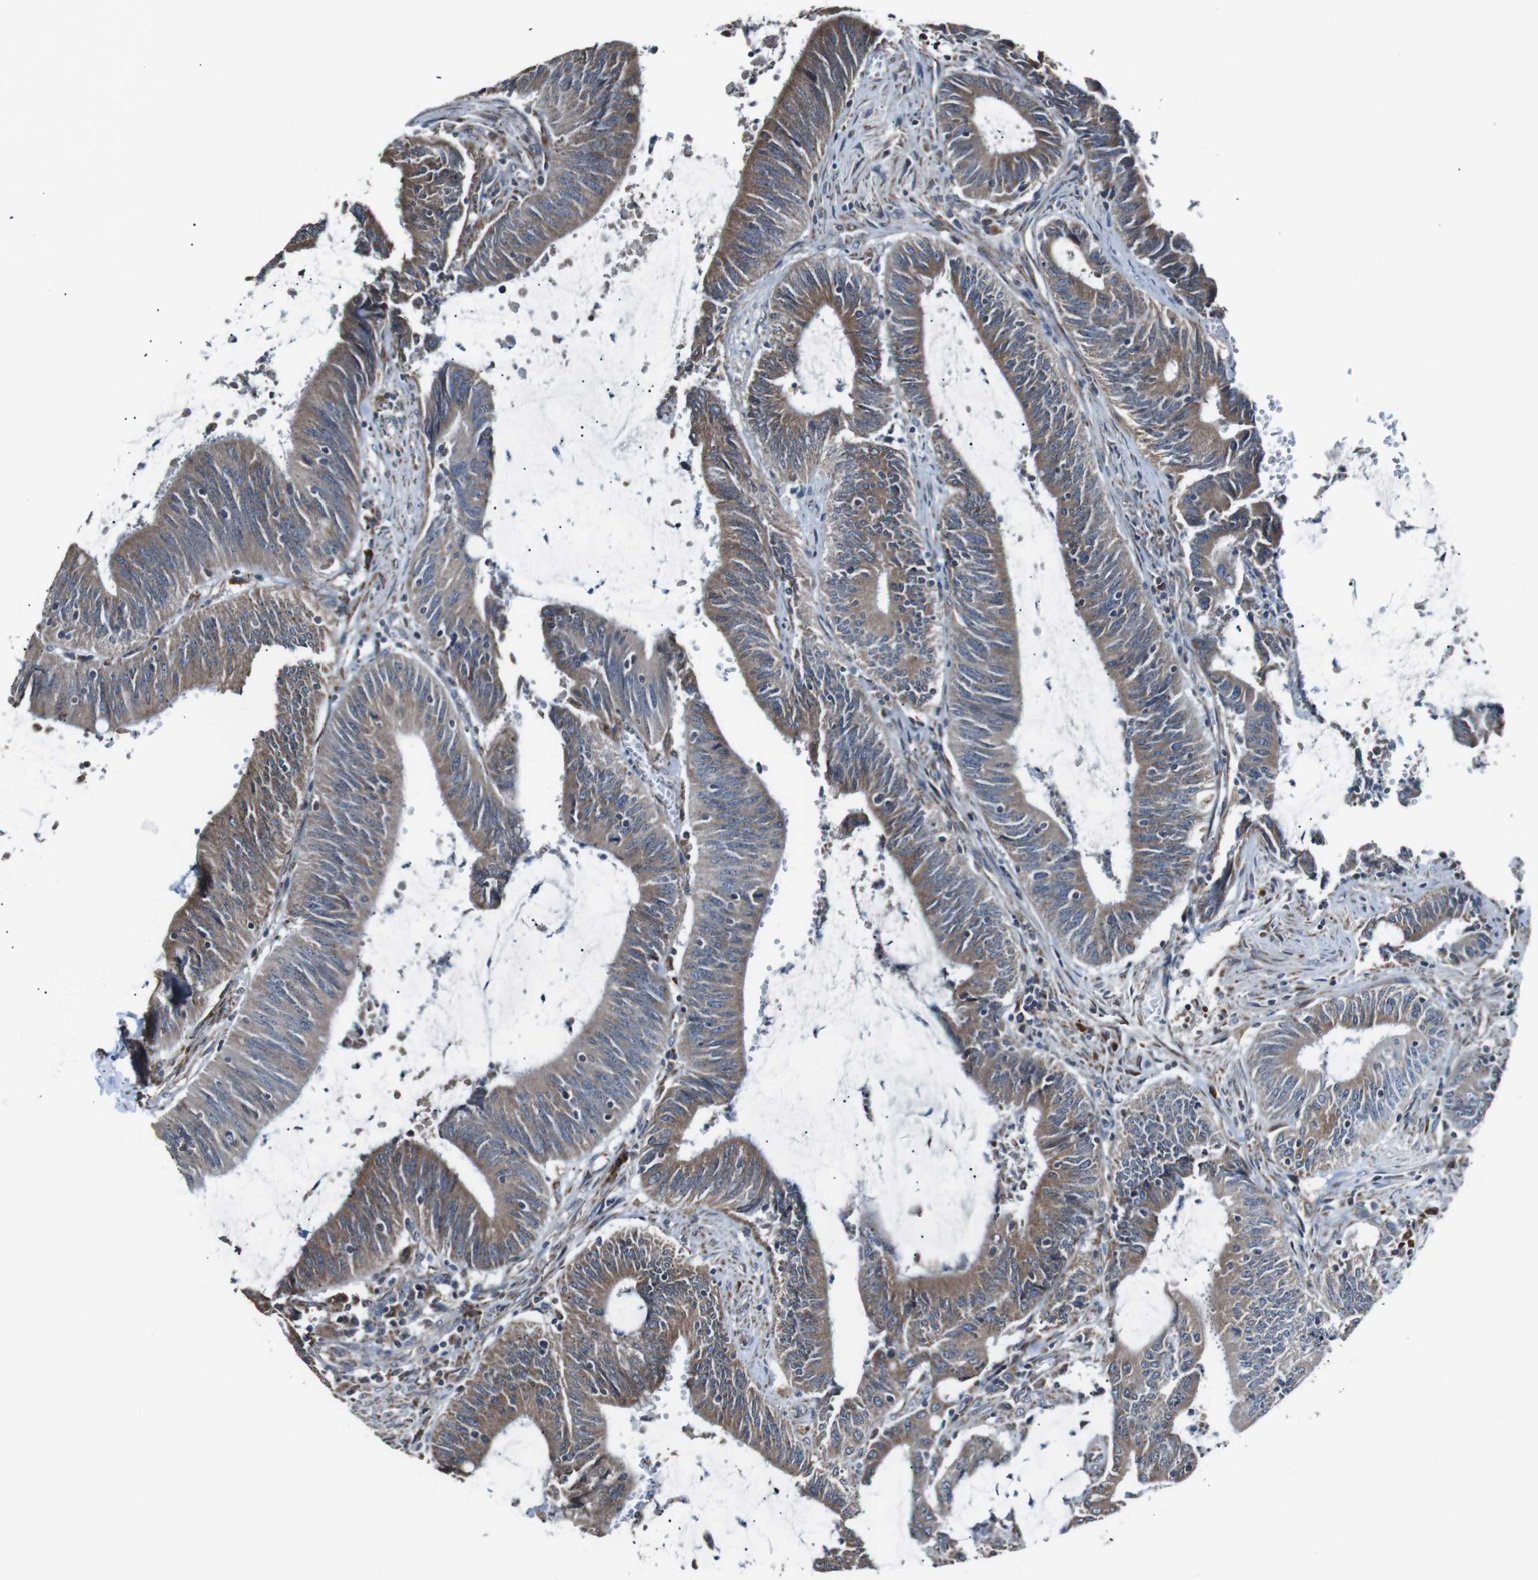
{"staining": {"intensity": "moderate", "quantity": ">75%", "location": "cytoplasmic/membranous"}, "tissue": "colorectal cancer", "cell_type": "Tumor cells", "image_type": "cancer", "snomed": [{"axis": "morphology", "description": "Normal tissue, NOS"}, {"axis": "morphology", "description": "Adenocarcinoma, NOS"}, {"axis": "topography", "description": "Rectum"}], "caption": "IHC image of colorectal cancer stained for a protein (brown), which shows medium levels of moderate cytoplasmic/membranous expression in about >75% of tumor cells.", "gene": "CISD2", "patient": {"sex": "female", "age": 66}}